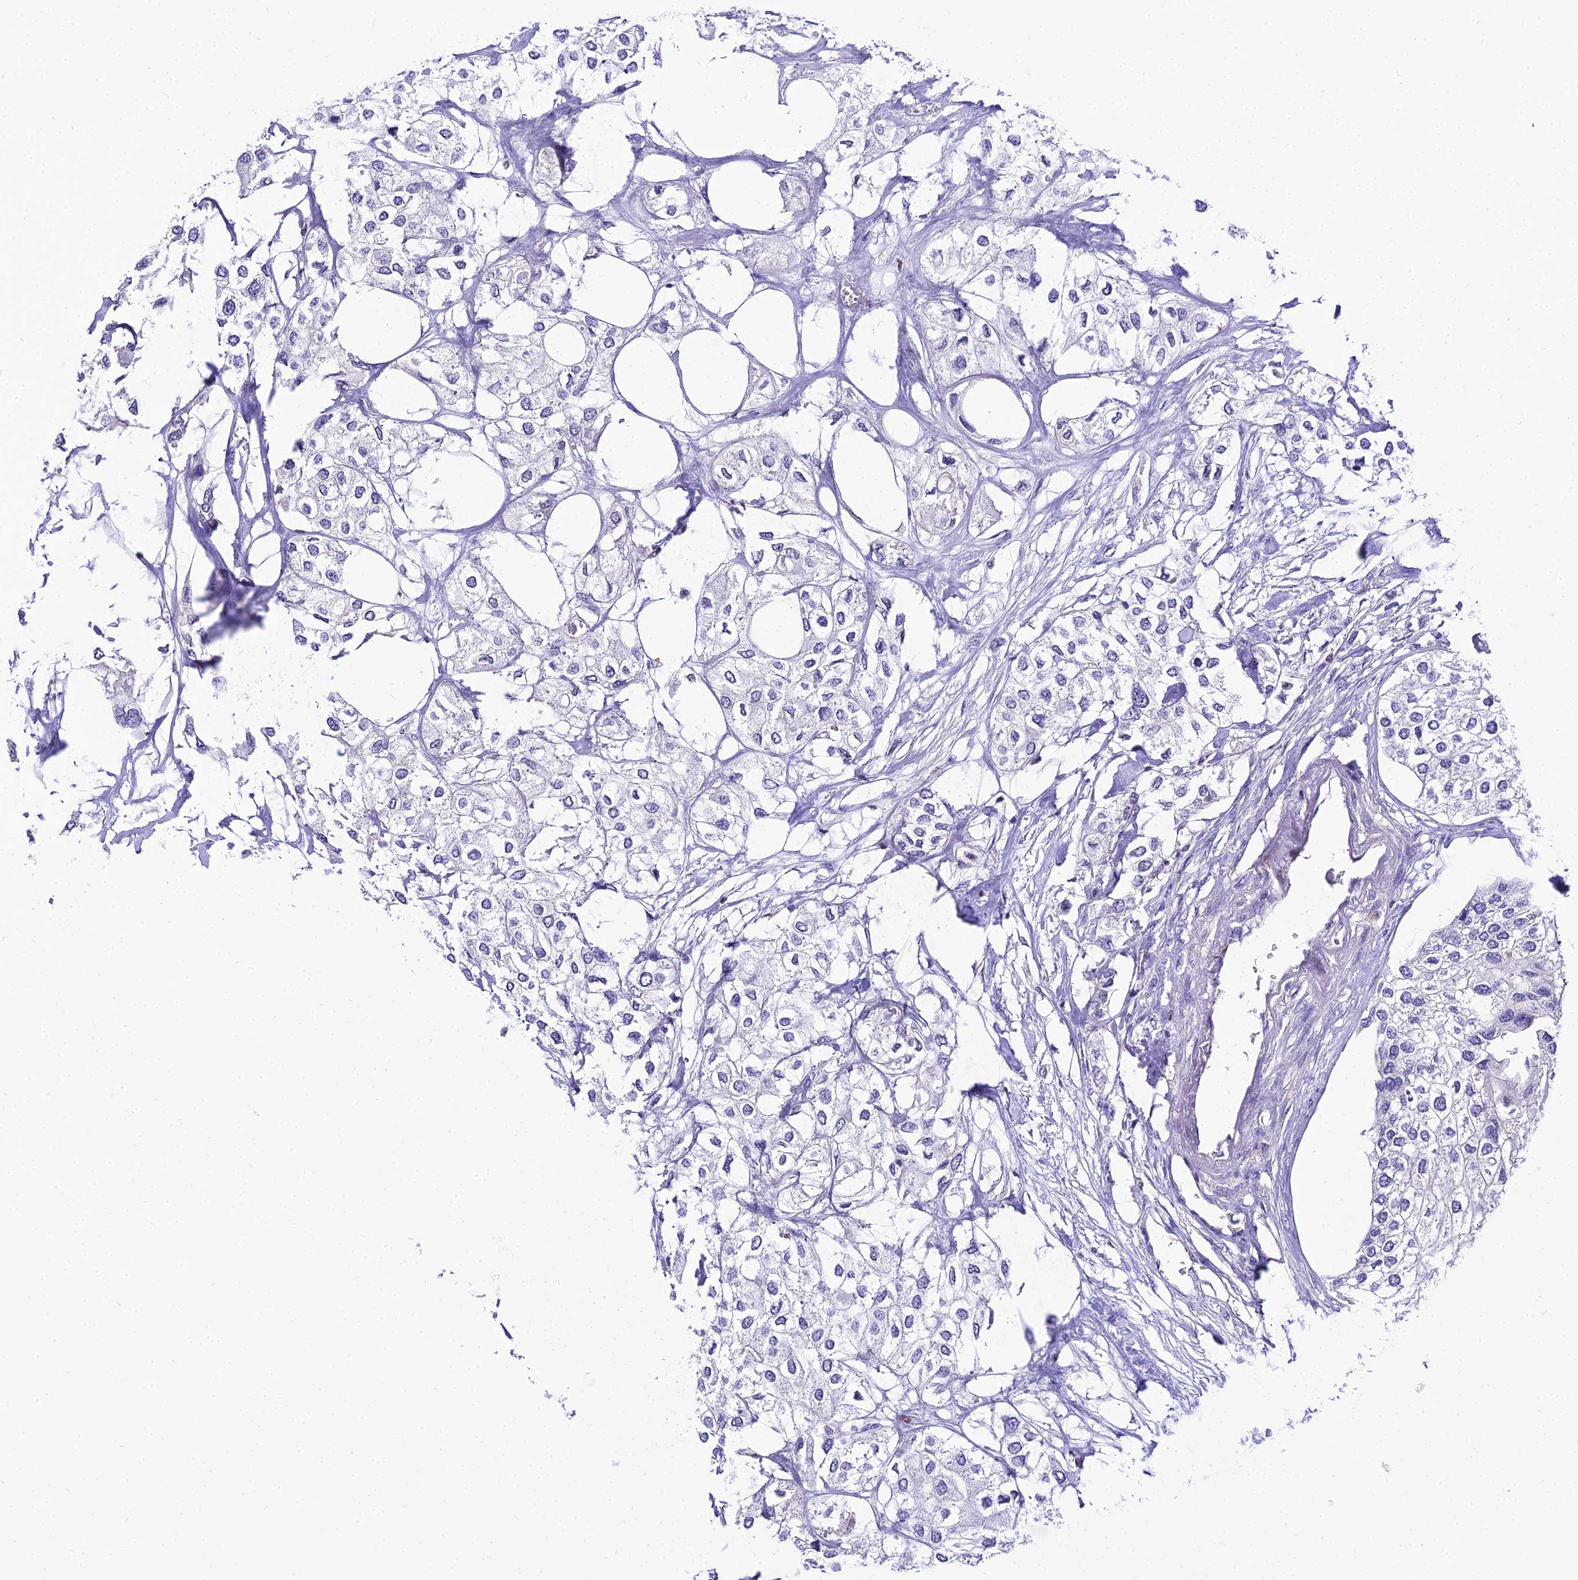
{"staining": {"intensity": "negative", "quantity": "none", "location": "none"}, "tissue": "urothelial cancer", "cell_type": "Tumor cells", "image_type": "cancer", "snomed": [{"axis": "morphology", "description": "Urothelial carcinoma, High grade"}, {"axis": "topography", "description": "Urinary bladder"}], "caption": "Immunohistochemistry of high-grade urothelial carcinoma reveals no expression in tumor cells.", "gene": "SHQ1", "patient": {"sex": "male", "age": 64}}